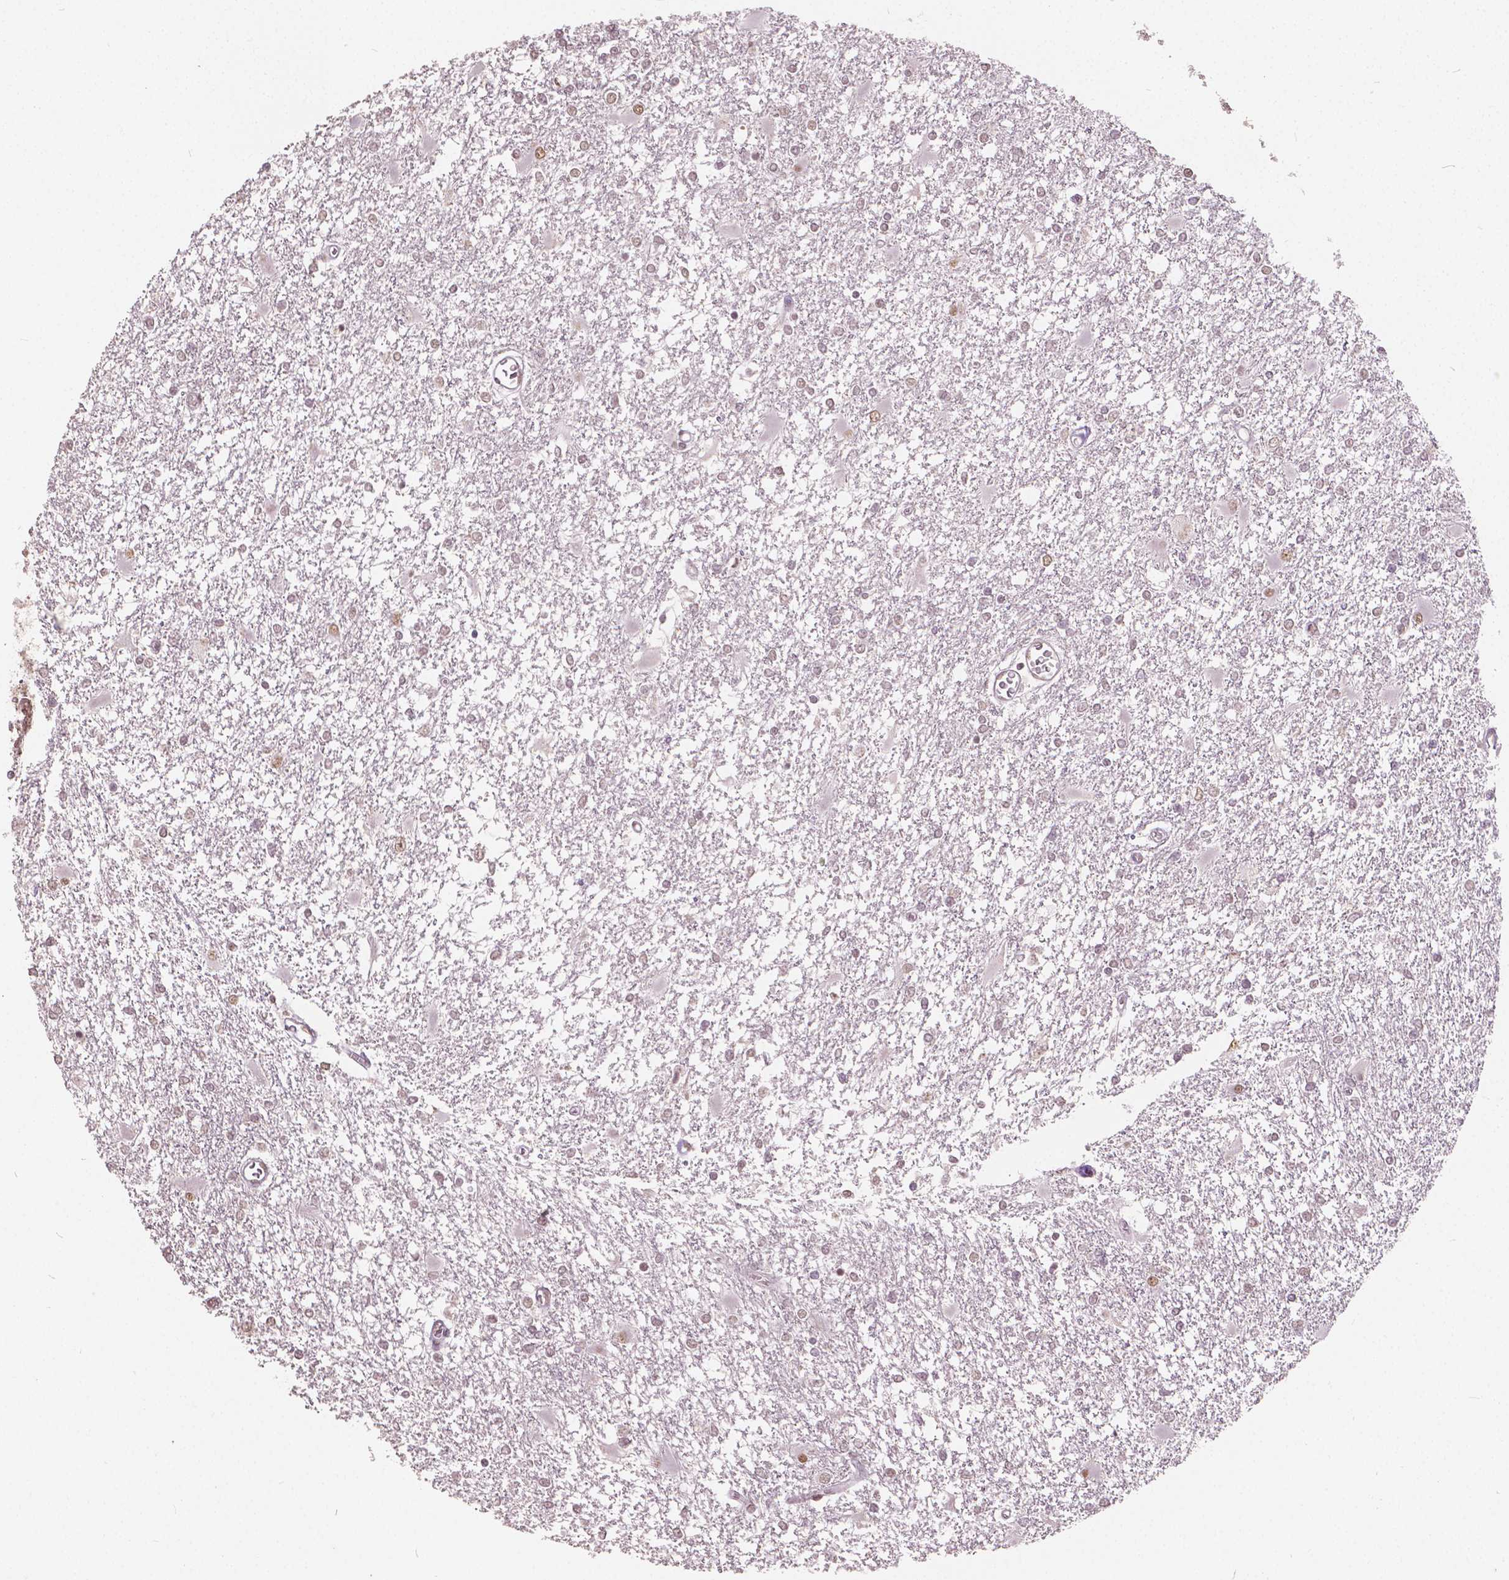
{"staining": {"intensity": "weak", "quantity": ">75%", "location": "nuclear"}, "tissue": "glioma", "cell_type": "Tumor cells", "image_type": "cancer", "snomed": [{"axis": "morphology", "description": "Glioma, malignant, High grade"}, {"axis": "topography", "description": "Cerebral cortex"}], "caption": "Protein expression by immunohistochemistry displays weak nuclear positivity in approximately >75% of tumor cells in high-grade glioma (malignant).", "gene": "HOXA10", "patient": {"sex": "male", "age": 79}}